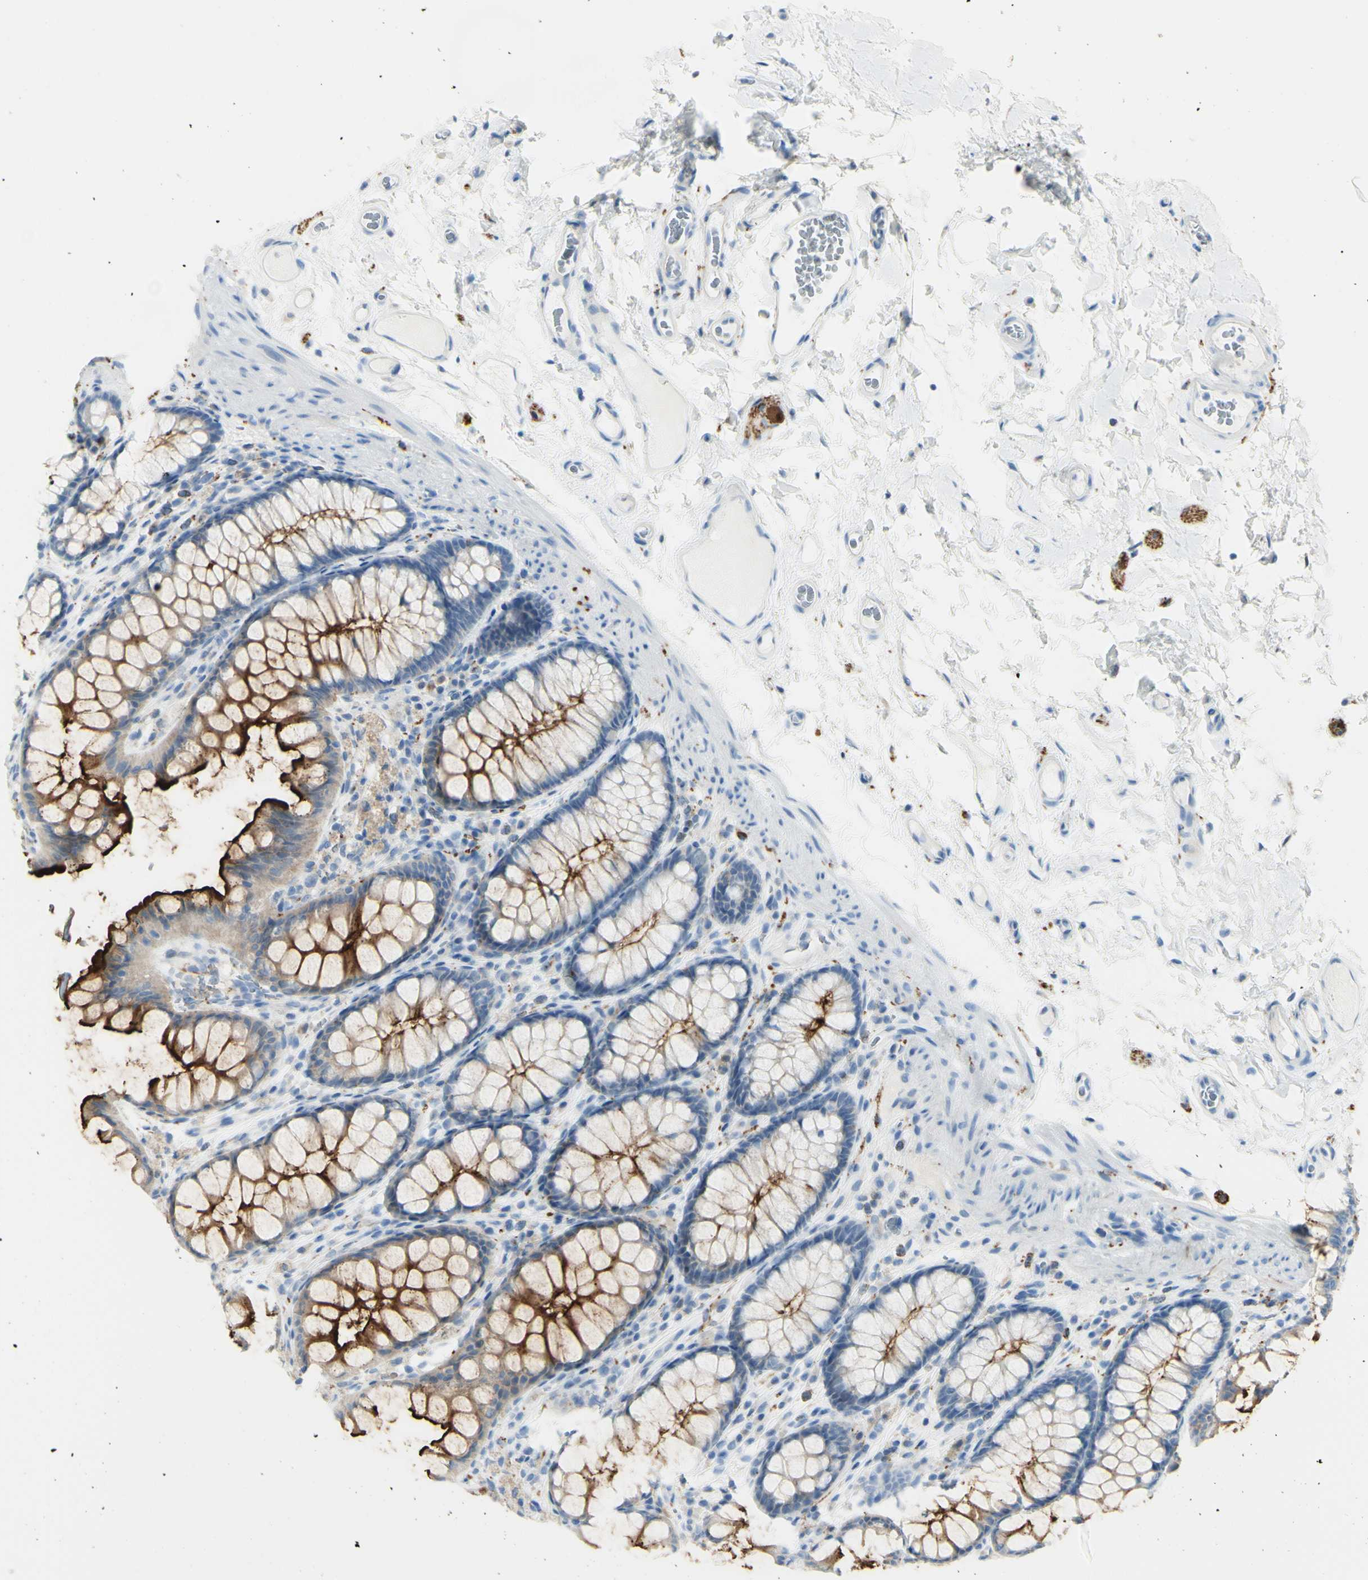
{"staining": {"intensity": "negative", "quantity": "none", "location": "none"}, "tissue": "colon", "cell_type": "Endothelial cells", "image_type": "normal", "snomed": [{"axis": "morphology", "description": "Normal tissue, NOS"}, {"axis": "topography", "description": "Colon"}], "caption": "An IHC histopathology image of benign colon is shown. There is no staining in endothelial cells of colon. The staining was performed using DAB (3,3'-diaminobenzidine) to visualize the protein expression in brown, while the nuclei were stained in blue with hematoxylin (Magnification: 20x).", "gene": "TSPAN1", "patient": {"sex": "female", "age": 55}}